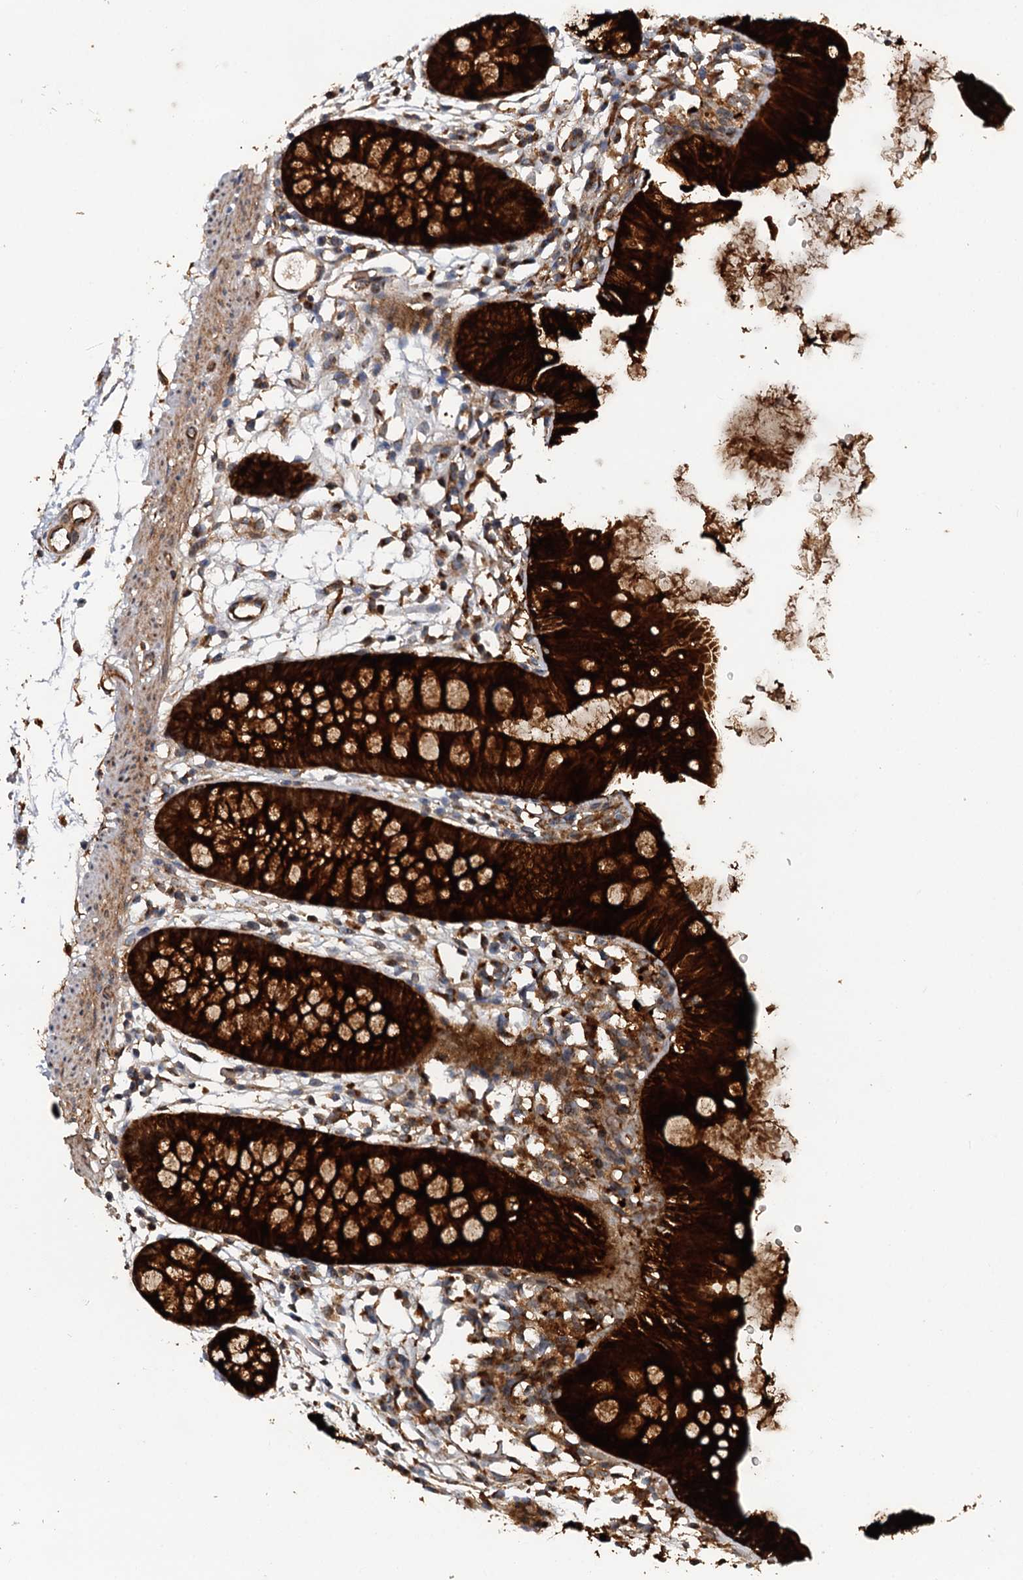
{"staining": {"intensity": "moderate", "quantity": ">75%", "location": "cytoplasmic/membranous"}, "tissue": "colon", "cell_type": "Endothelial cells", "image_type": "normal", "snomed": [{"axis": "morphology", "description": "Normal tissue, NOS"}, {"axis": "topography", "description": "Colon"}], "caption": "Immunohistochemistry photomicrograph of benign colon stained for a protein (brown), which shows medium levels of moderate cytoplasmic/membranous expression in approximately >75% of endothelial cells.", "gene": "LRRK2", "patient": {"sex": "male", "age": 56}}